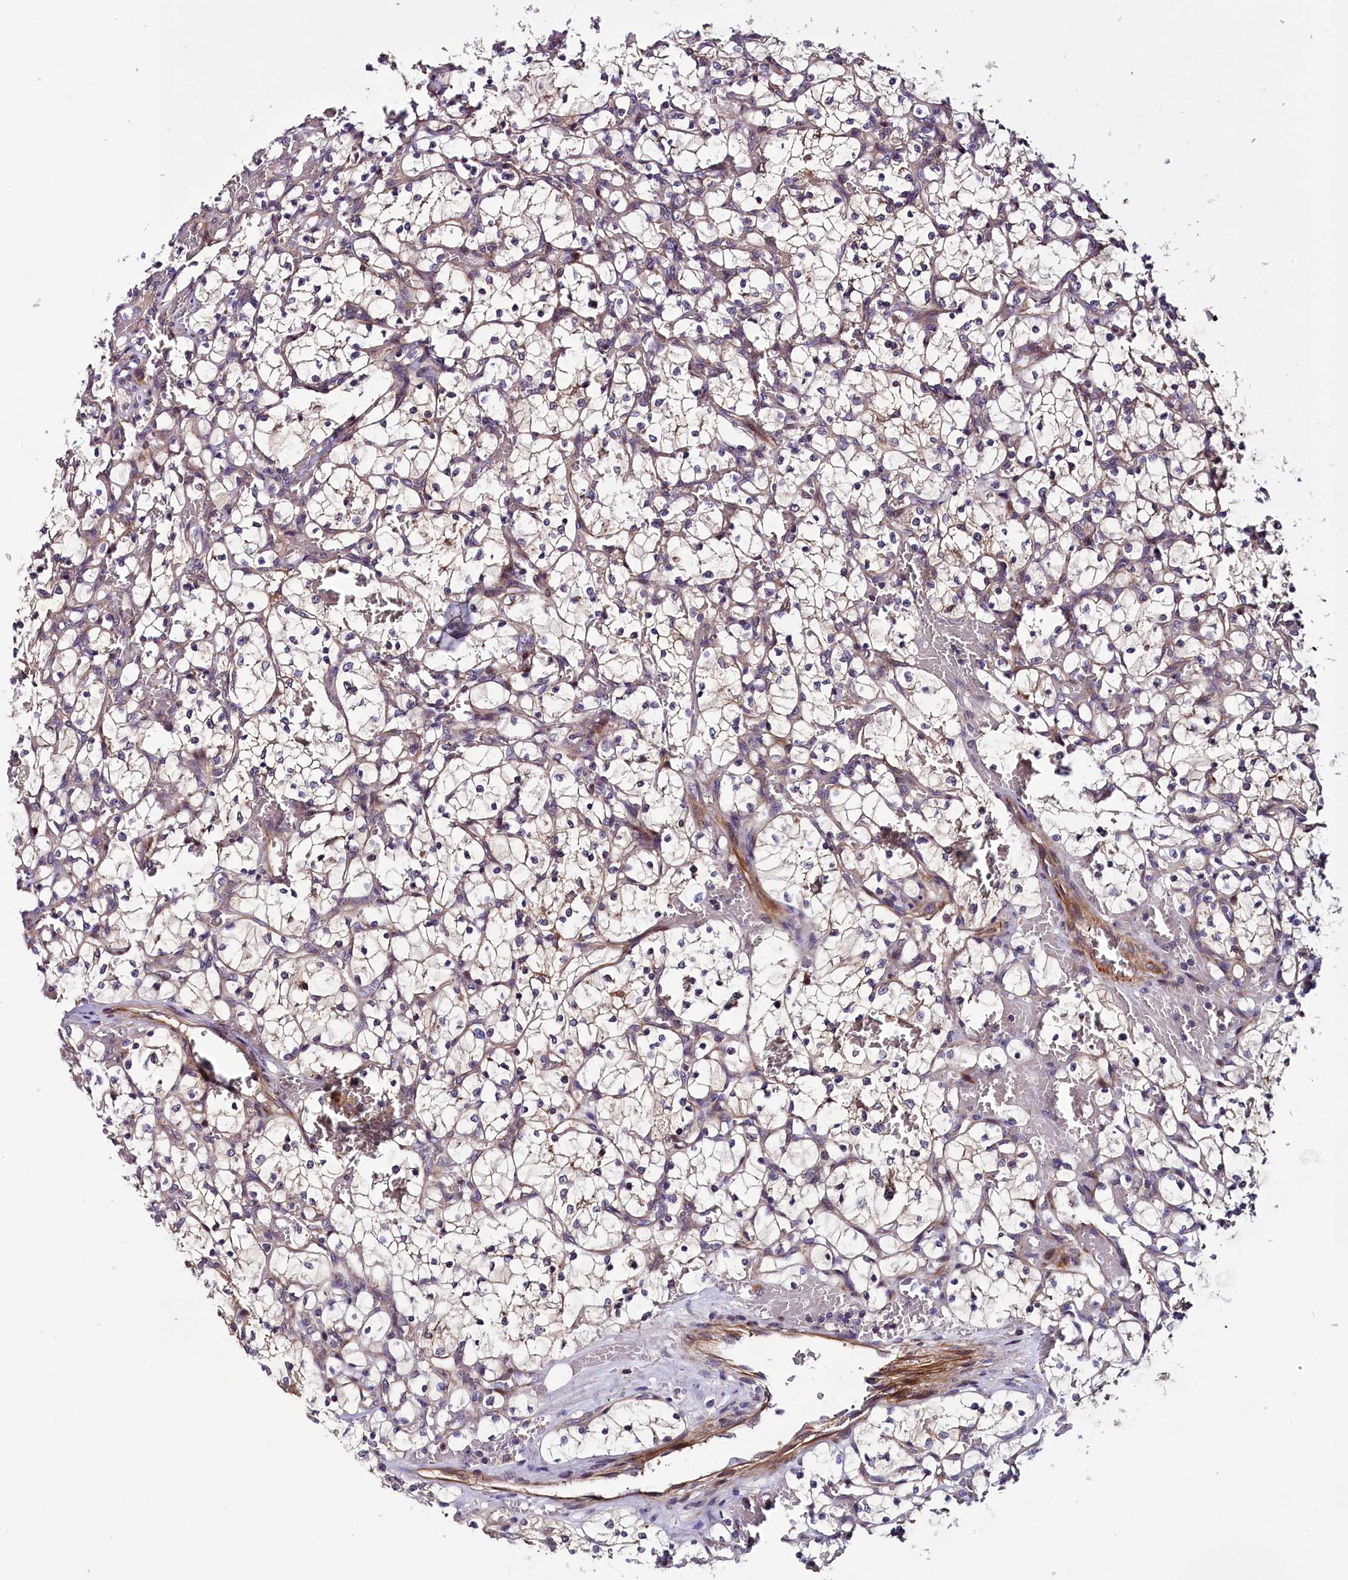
{"staining": {"intensity": "negative", "quantity": "none", "location": "none"}, "tissue": "renal cancer", "cell_type": "Tumor cells", "image_type": "cancer", "snomed": [{"axis": "morphology", "description": "Adenocarcinoma, NOS"}, {"axis": "topography", "description": "Kidney"}], "caption": "Tumor cells are negative for brown protein staining in renal cancer (adenocarcinoma).", "gene": "RPUSD2", "patient": {"sex": "female", "age": 69}}